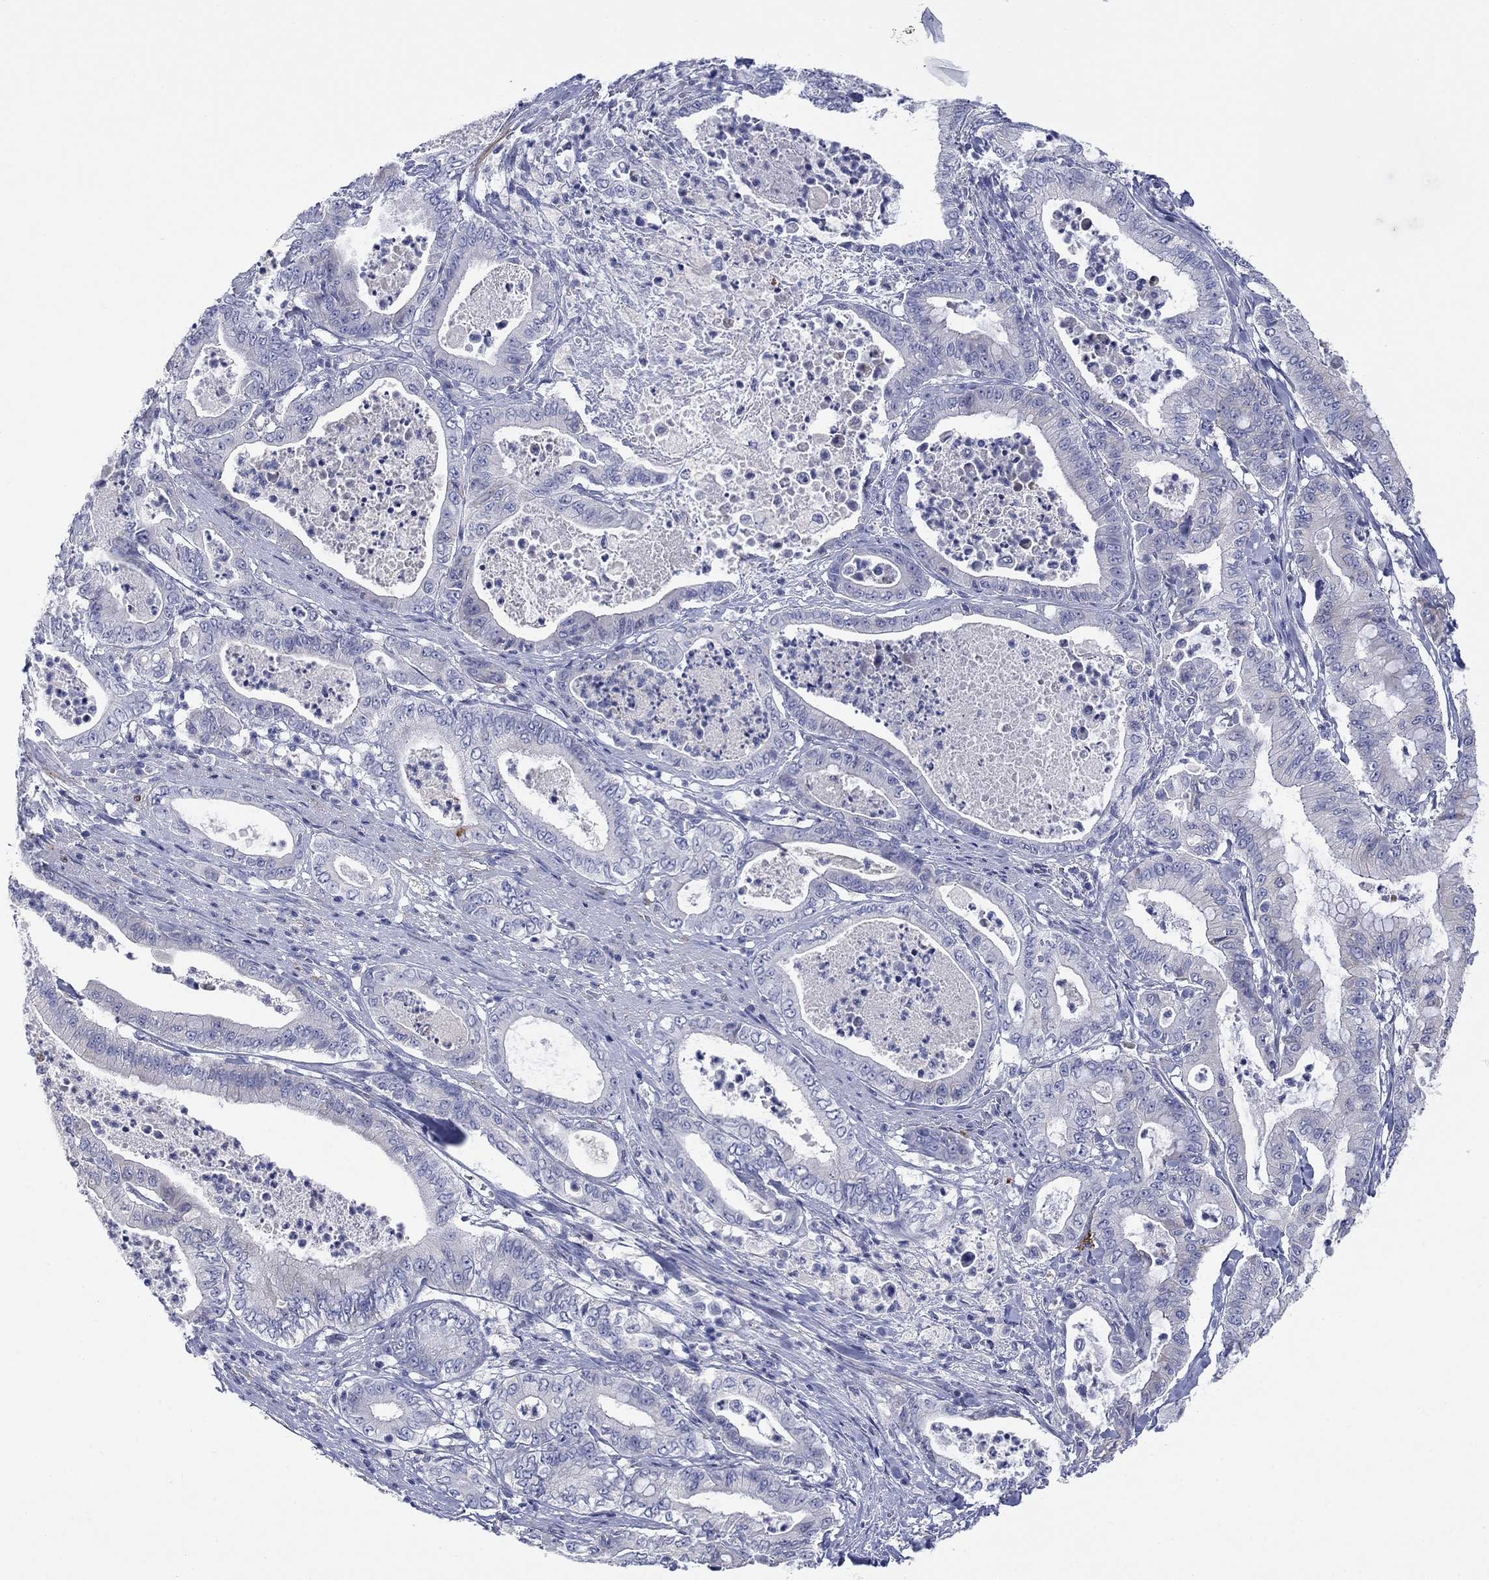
{"staining": {"intensity": "negative", "quantity": "none", "location": "none"}, "tissue": "pancreatic cancer", "cell_type": "Tumor cells", "image_type": "cancer", "snomed": [{"axis": "morphology", "description": "Adenocarcinoma, NOS"}, {"axis": "topography", "description": "Pancreas"}], "caption": "This is an IHC micrograph of pancreatic adenocarcinoma. There is no positivity in tumor cells.", "gene": "PTPRZ1", "patient": {"sex": "male", "age": 71}}